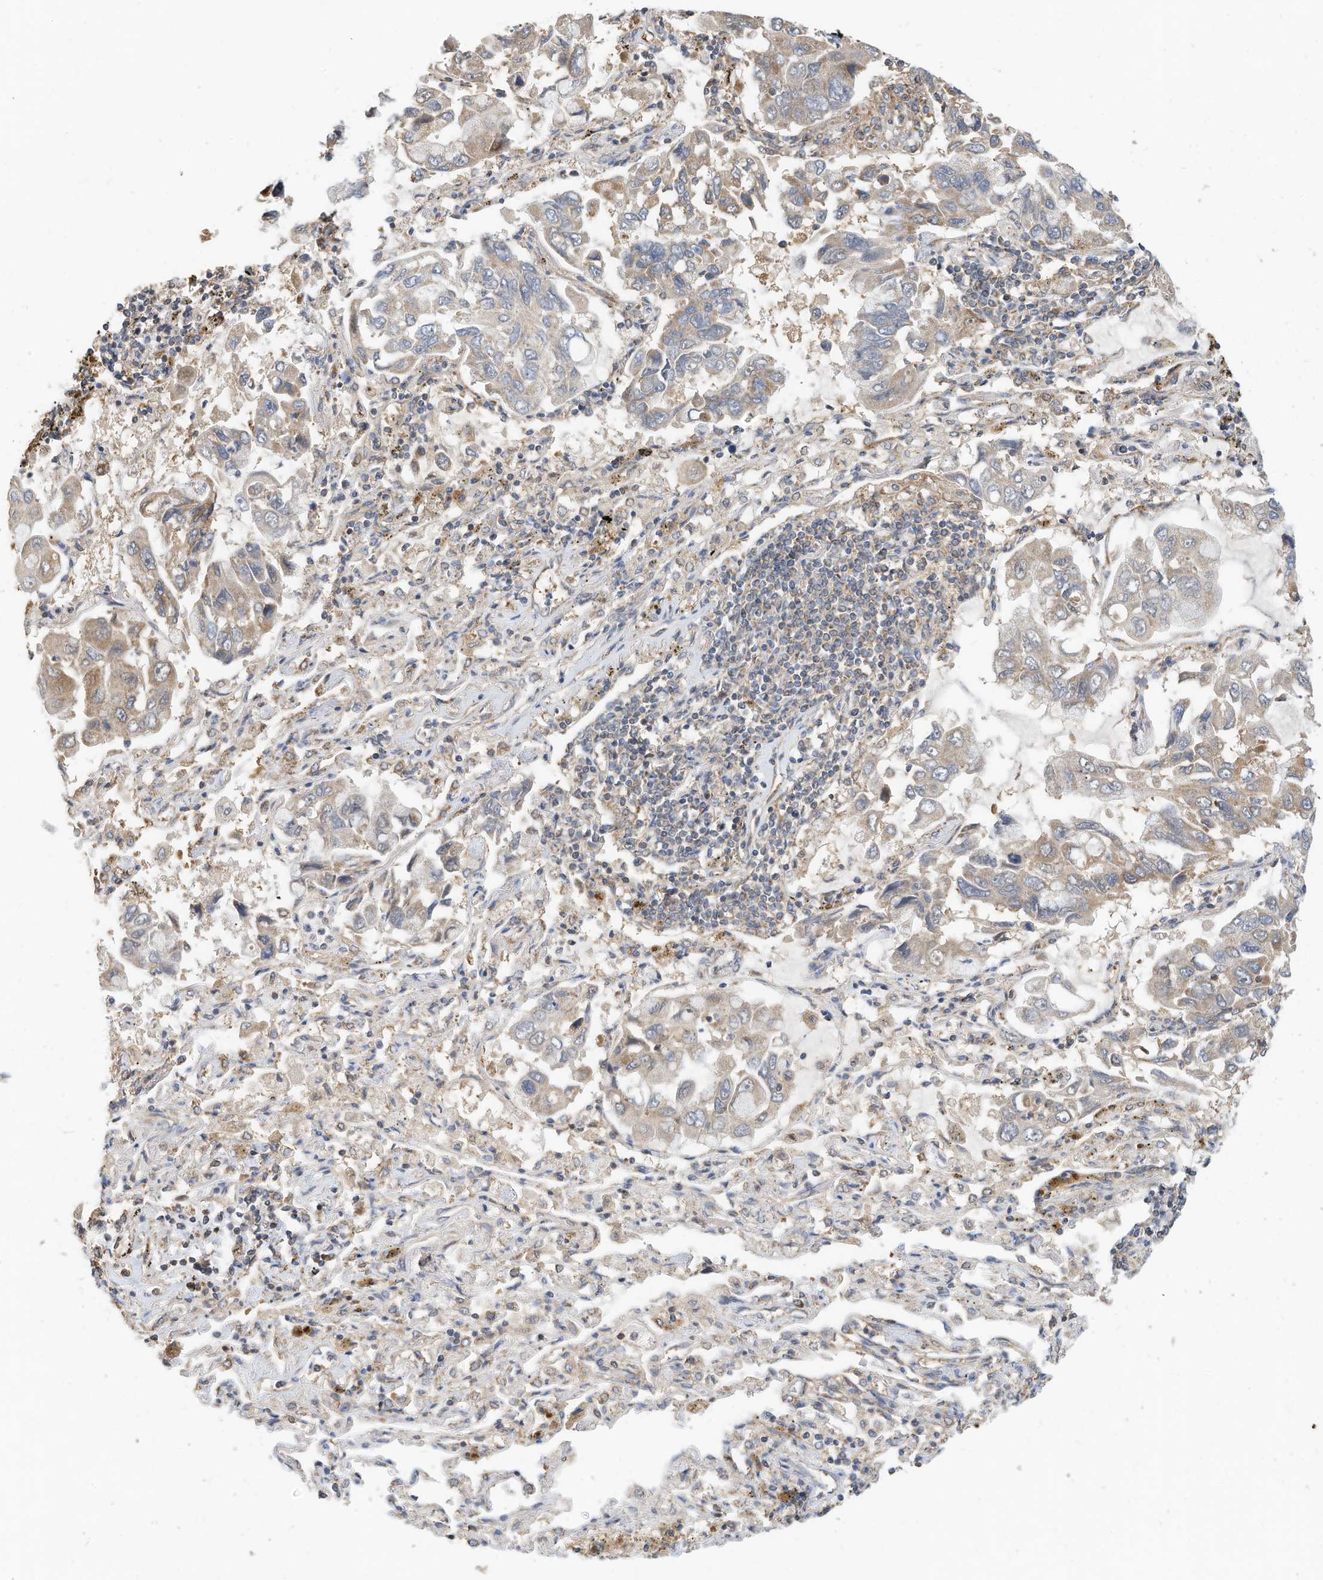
{"staining": {"intensity": "moderate", "quantity": "<25%", "location": "cytoplasmic/membranous"}, "tissue": "lung cancer", "cell_type": "Tumor cells", "image_type": "cancer", "snomed": [{"axis": "morphology", "description": "Adenocarcinoma, NOS"}, {"axis": "topography", "description": "Lung"}], "caption": "A histopathology image of human adenocarcinoma (lung) stained for a protein displays moderate cytoplasmic/membranous brown staining in tumor cells. The protein of interest is stained brown, and the nuclei are stained in blue (DAB (3,3'-diaminobenzidine) IHC with brightfield microscopy, high magnification).", "gene": "METTL6", "patient": {"sex": "male", "age": 64}}